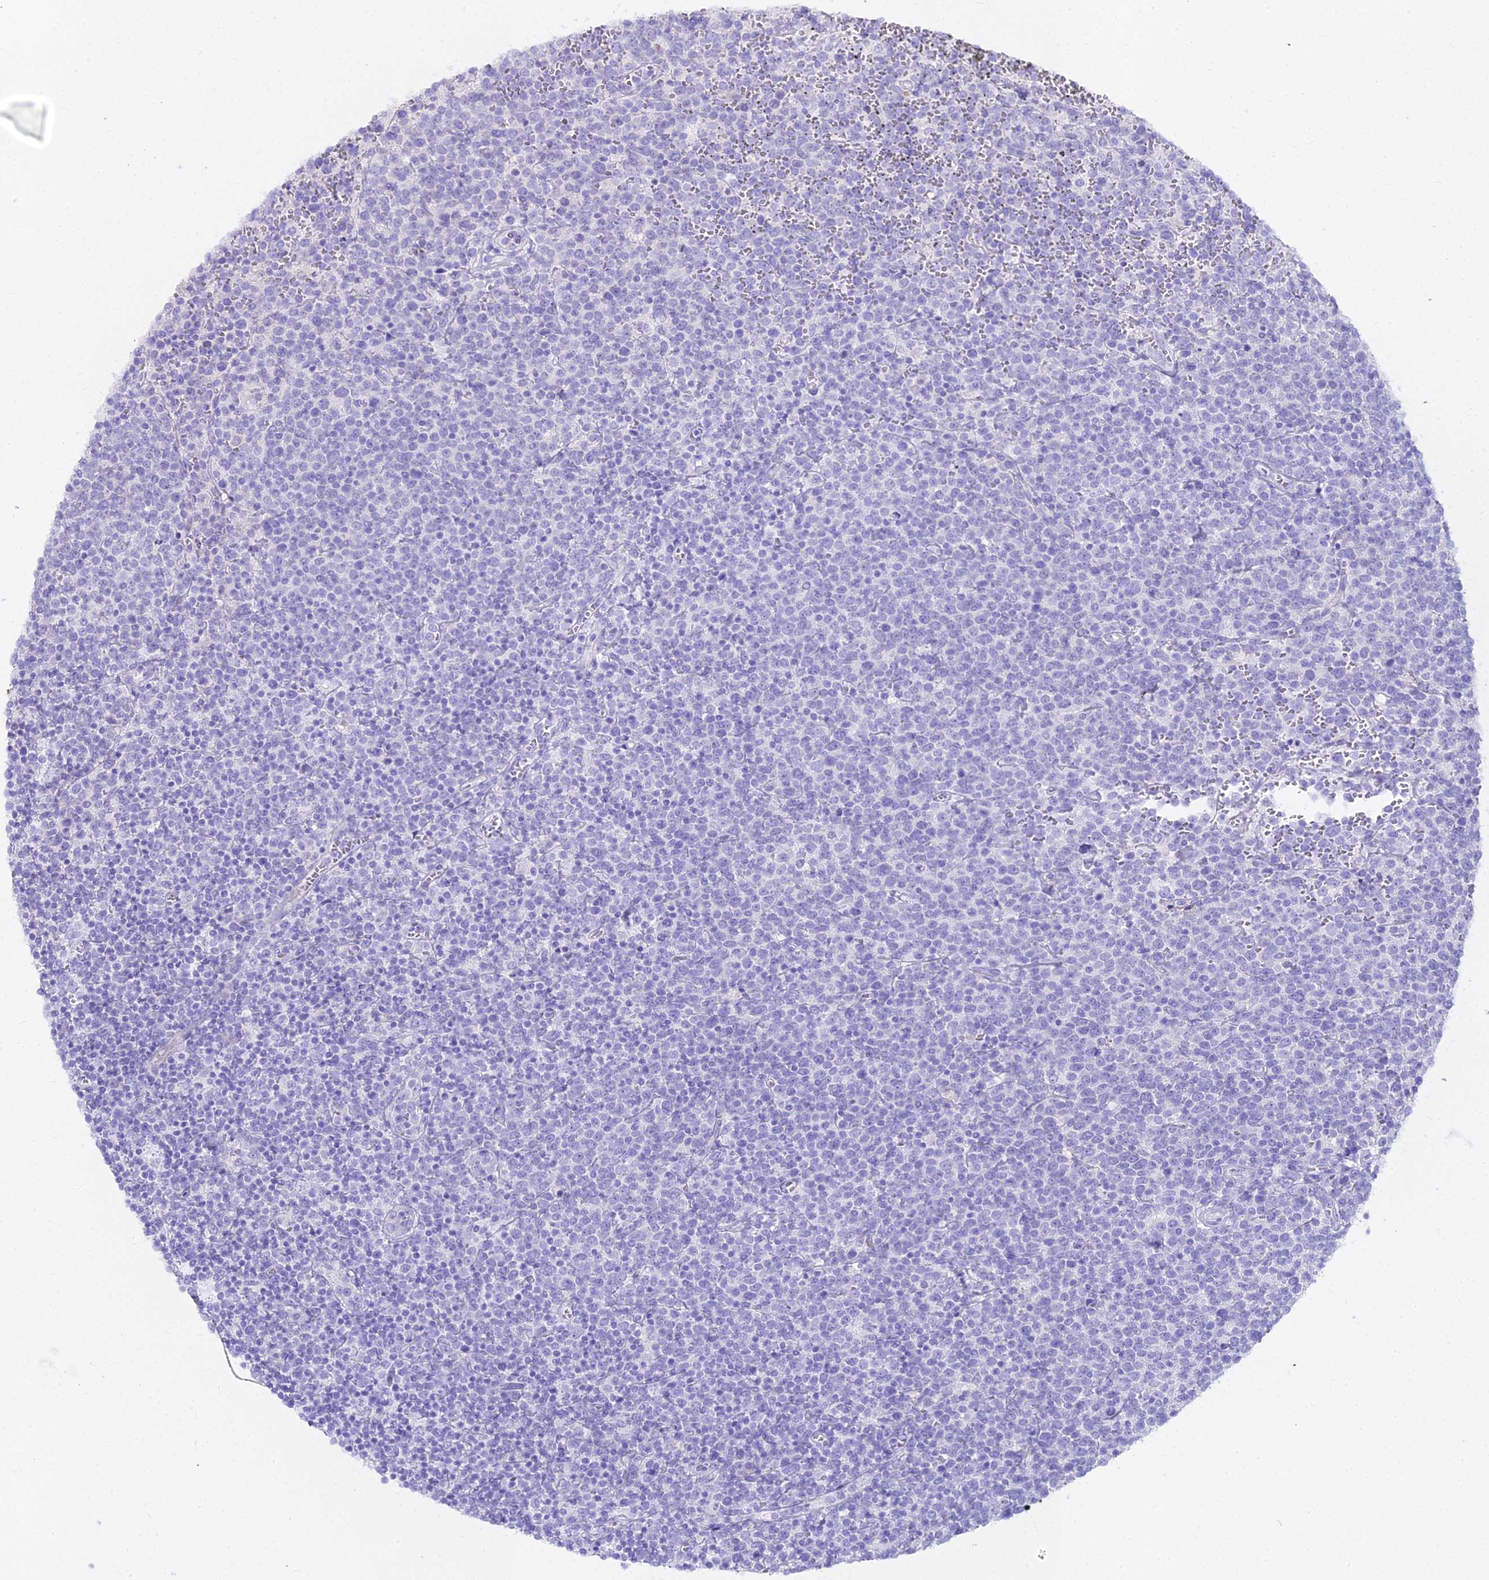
{"staining": {"intensity": "negative", "quantity": "none", "location": "none"}, "tissue": "lymphoma", "cell_type": "Tumor cells", "image_type": "cancer", "snomed": [{"axis": "morphology", "description": "Malignant lymphoma, non-Hodgkin's type, High grade"}, {"axis": "topography", "description": "Lymph node"}], "caption": "This is an immunohistochemistry micrograph of human lymphoma. There is no expression in tumor cells.", "gene": "GLYAT", "patient": {"sex": "male", "age": 61}}